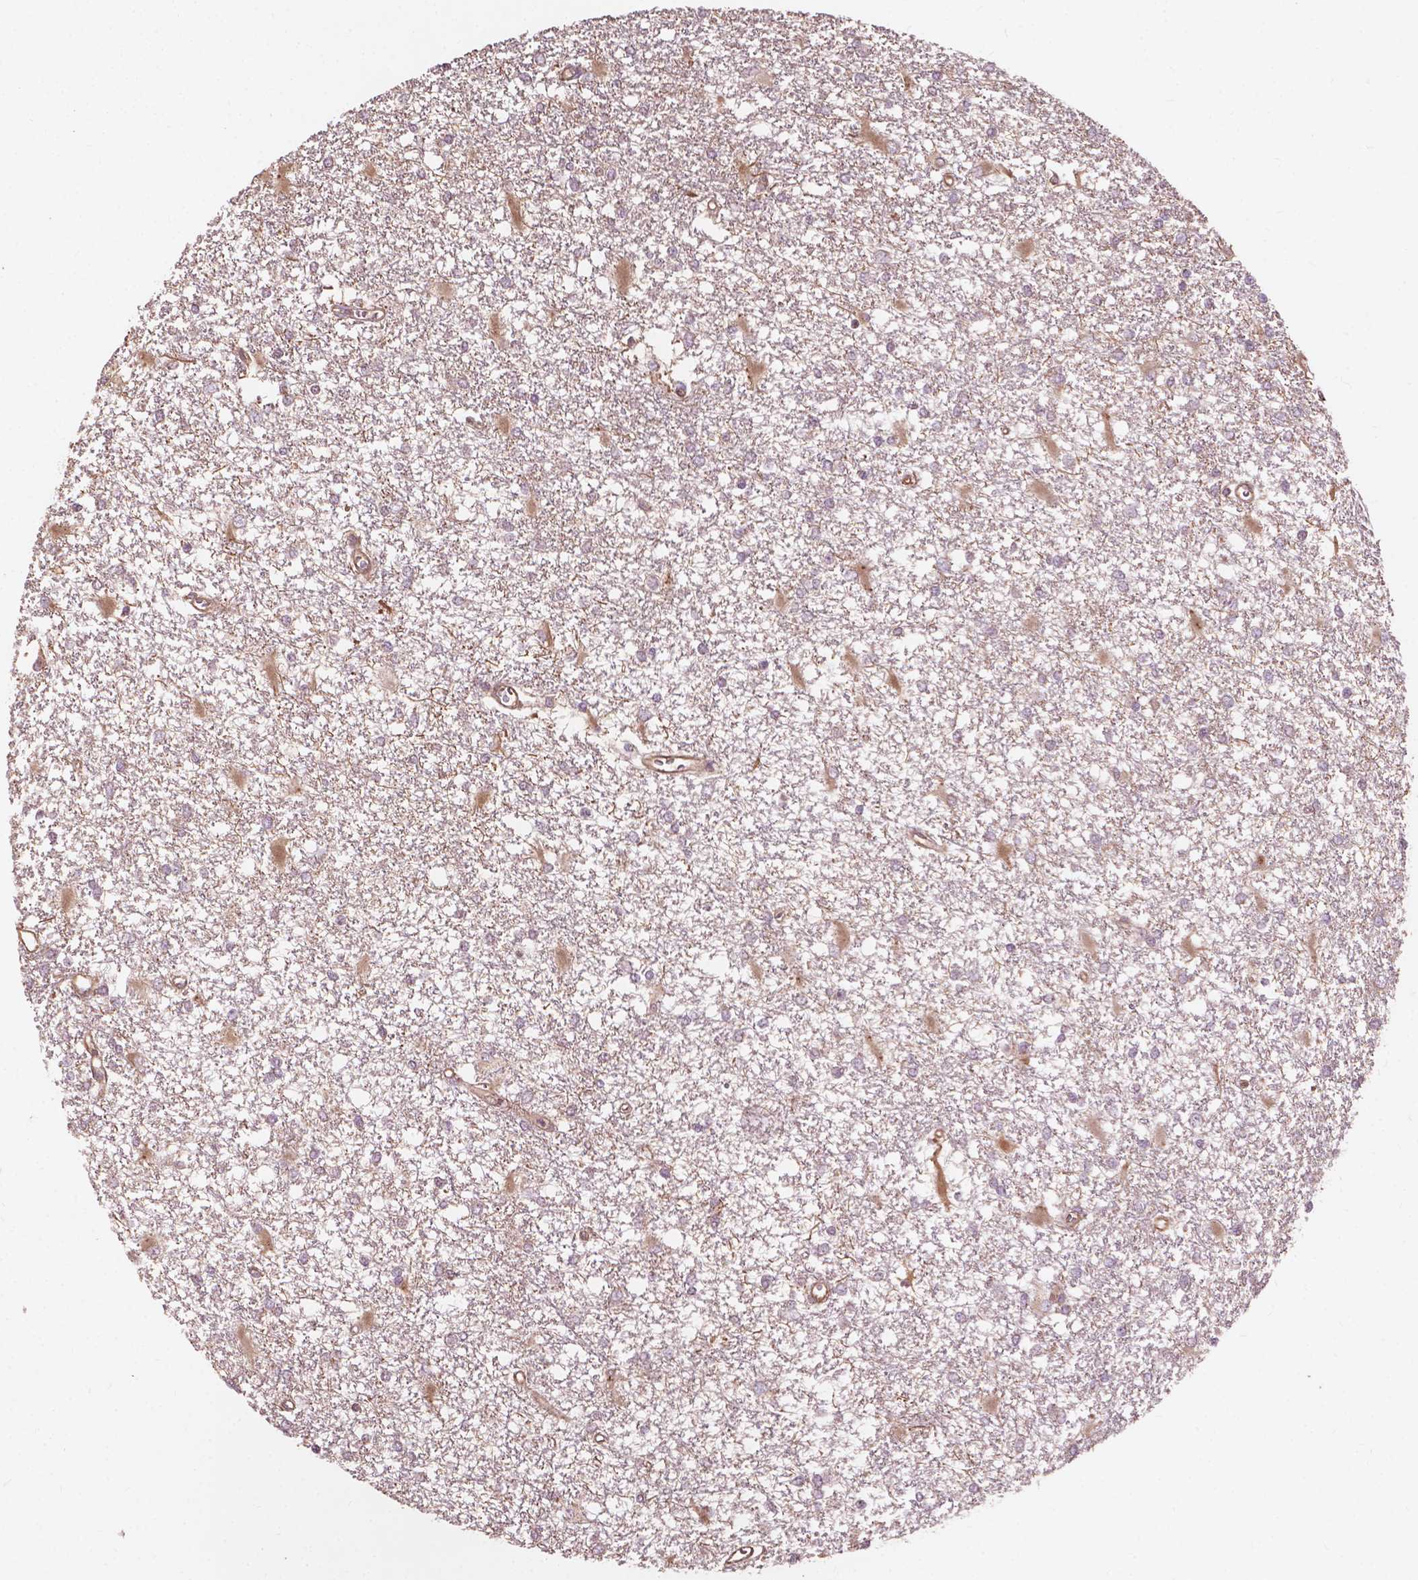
{"staining": {"intensity": "weak", "quantity": "<25%", "location": "cytoplasmic/membranous"}, "tissue": "glioma", "cell_type": "Tumor cells", "image_type": "cancer", "snomed": [{"axis": "morphology", "description": "Glioma, malignant, High grade"}, {"axis": "topography", "description": "Cerebral cortex"}], "caption": "There is no significant positivity in tumor cells of glioma.", "gene": "CDC42BPA", "patient": {"sex": "male", "age": 79}}